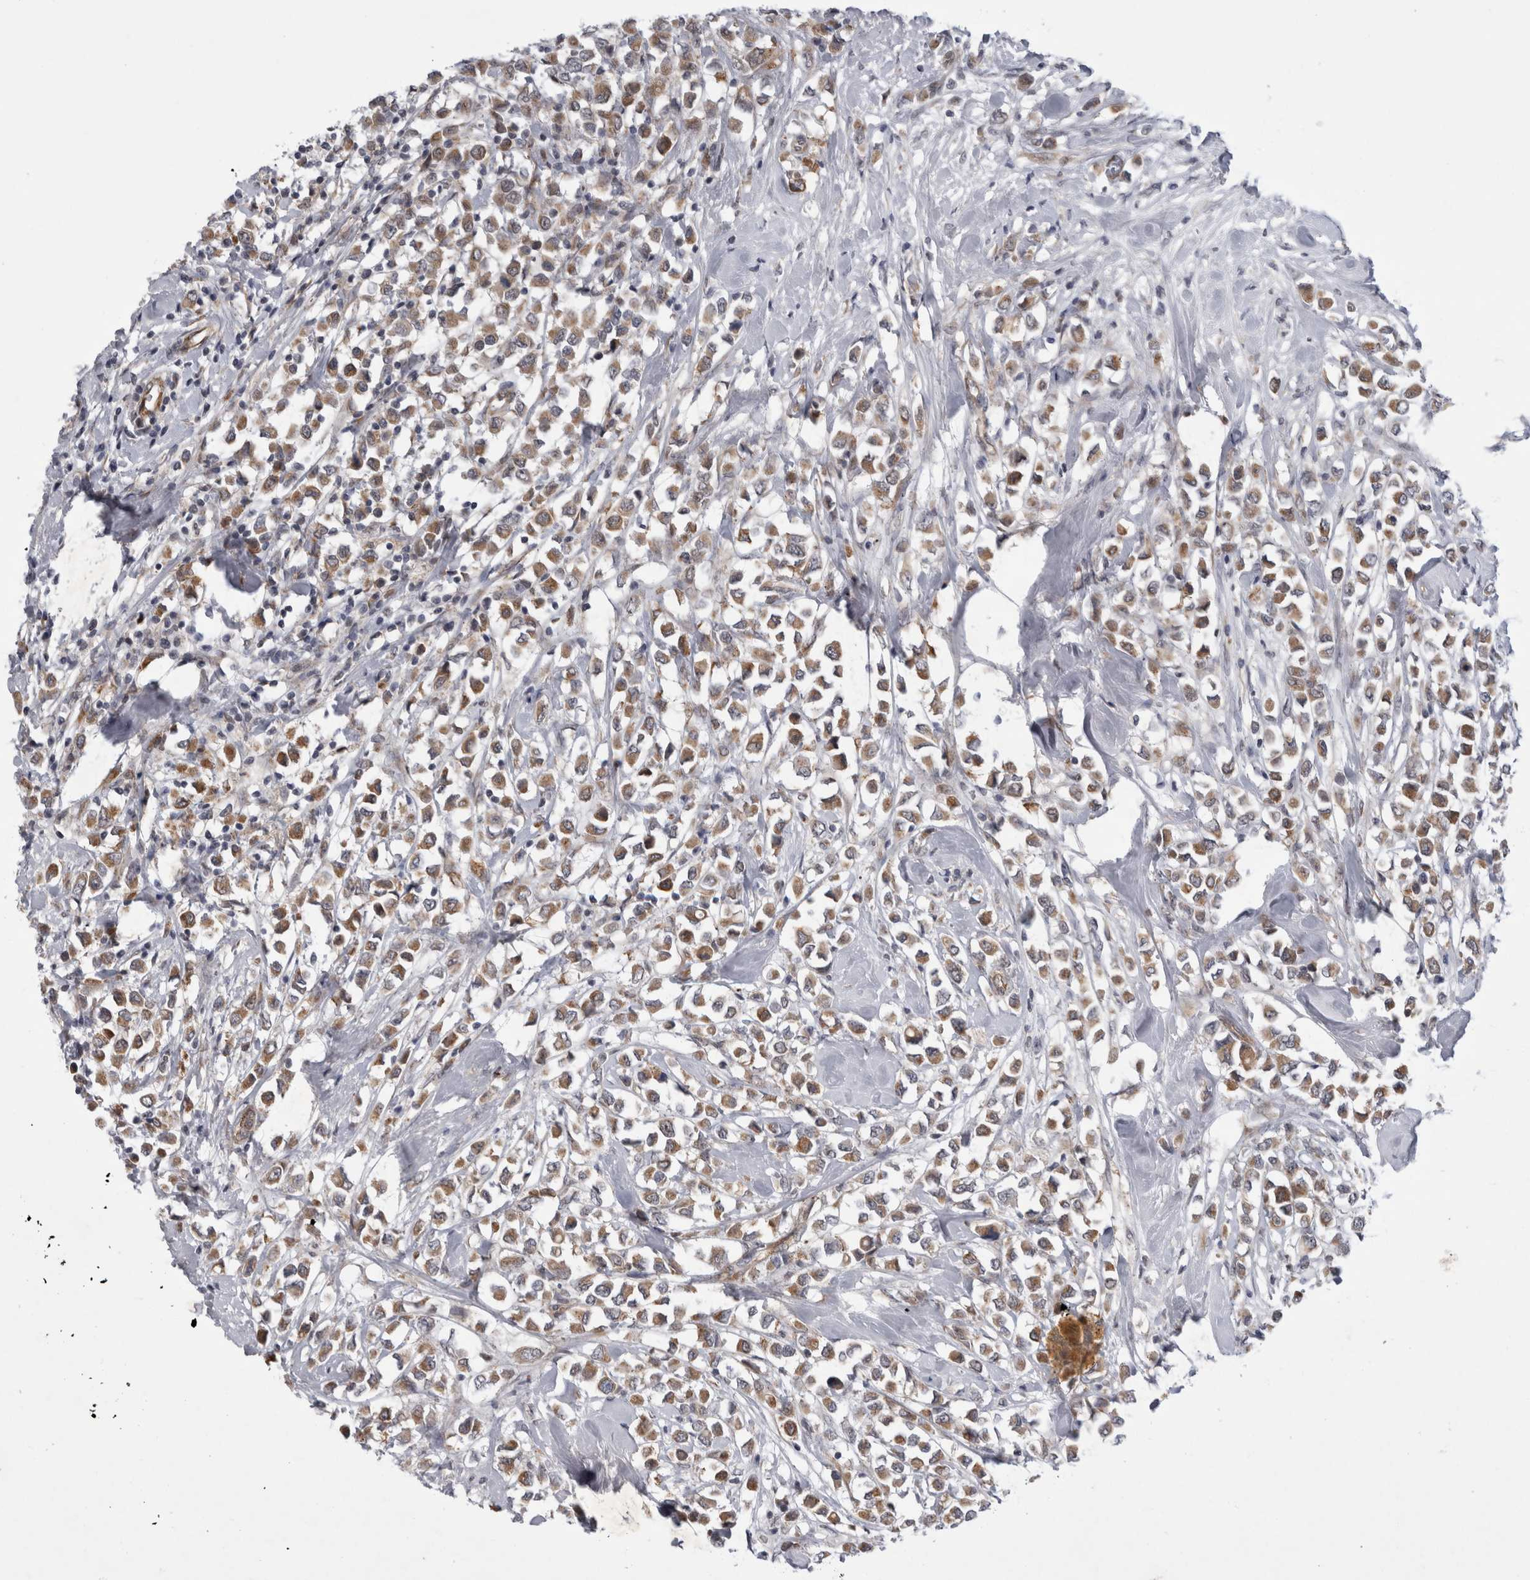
{"staining": {"intensity": "moderate", "quantity": ">75%", "location": "cytoplasmic/membranous"}, "tissue": "breast cancer", "cell_type": "Tumor cells", "image_type": "cancer", "snomed": [{"axis": "morphology", "description": "Duct carcinoma"}, {"axis": "topography", "description": "Breast"}], "caption": "Breast cancer (infiltrating ductal carcinoma) stained for a protein reveals moderate cytoplasmic/membranous positivity in tumor cells. The protein of interest is stained brown, and the nuclei are stained in blue (DAB IHC with brightfield microscopy, high magnification).", "gene": "PARP11", "patient": {"sex": "female", "age": 61}}